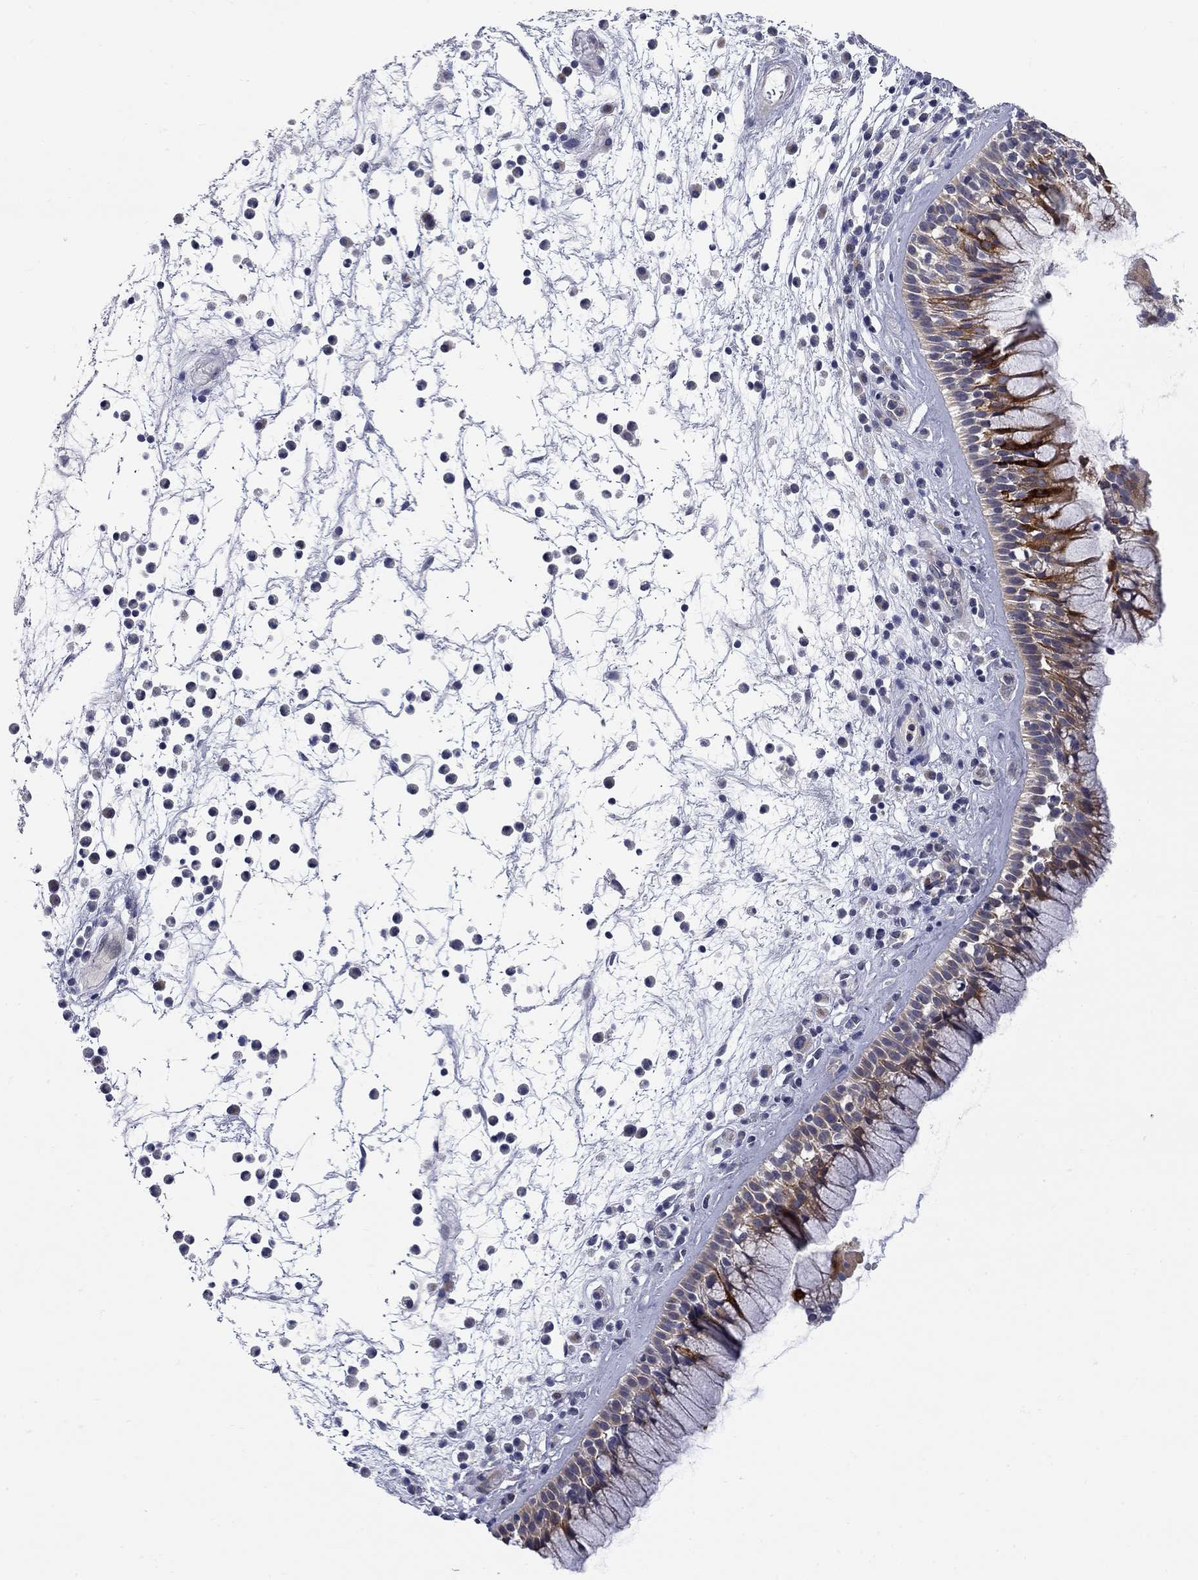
{"staining": {"intensity": "strong", "quantity": "25%-75%", "location": "cytoplasmic/membranous"}, "tissue": "nasopharynx", "cell_type": "Respiratory epithelial cells", "image_type": "normal", "snomed": [{"axis": "morphology", "description": "Normal tissue, NOS"}, {"axis": "topography", "description": "Nasopharynx"}], "caption": "Protein expression analysis of unremarkable human nasopharynx reveals strong cytoplasmic/membranous expression in about 25%-75% of respiratory epithelial cells. (DAB IHC, brown staining for protein, blue staining for nuclei).", "gene": "ENSG00000255639", "patient": {"sex": "male", "age": 77}}